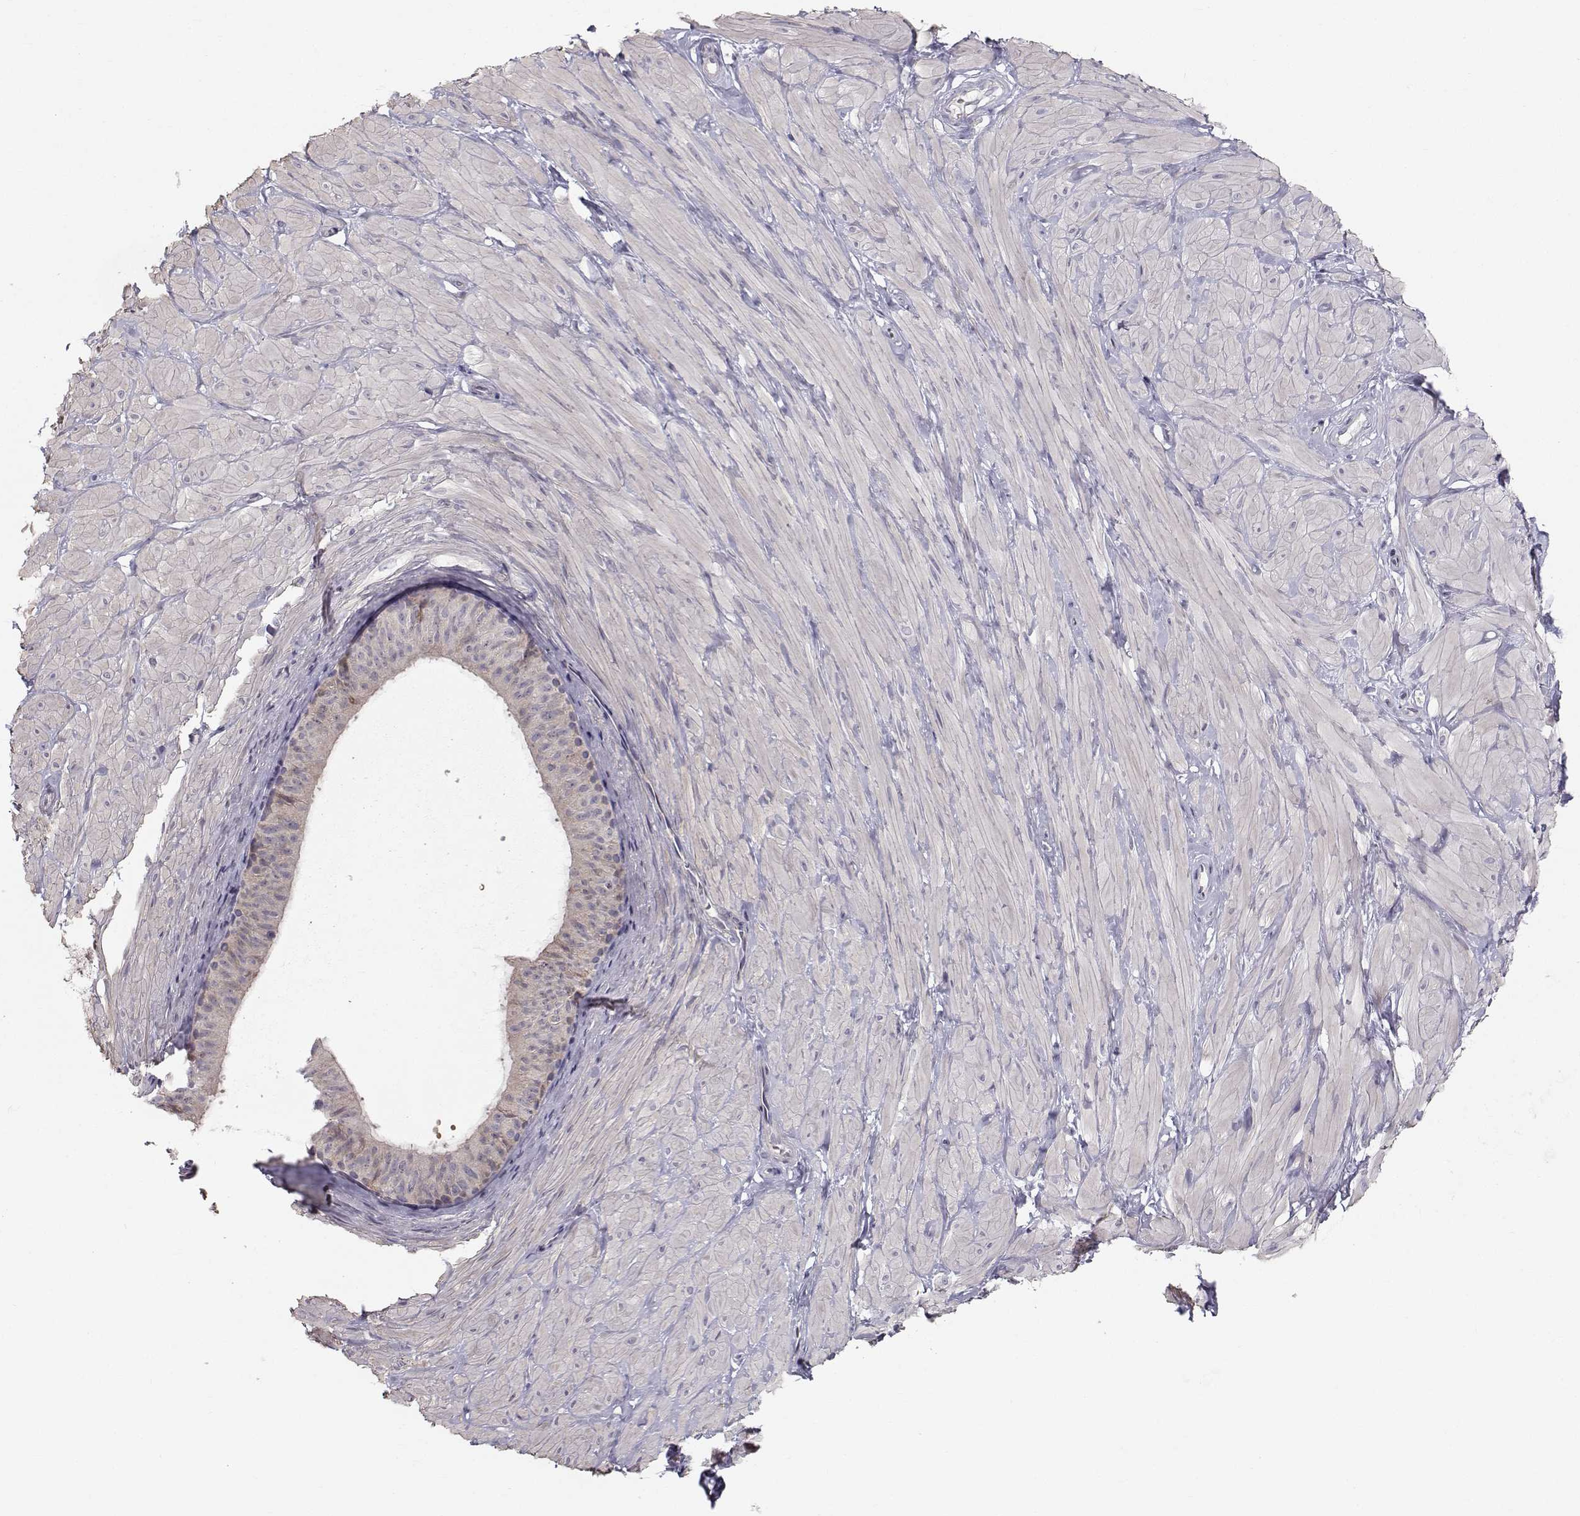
{"staining": {"intensity": "negative", "quantity": "none", "location": "none"}, "tissue": "soft tissue", "cell_type": "Fibroblasts", "image_type": "normal", "snomed": [{"axis": "morphology", "description": "Normal tissue, NOS"}, {"axis": "topography", "description": "Smooth muscle"}, {"axis": "topography", "description": "Peripheral nerve tissue"}], "caption": "DAB immunohistochemical staining of normal human soft tissue shows no significant expression in fibroblasts.", "gene": "HSP90AB1", "patient": {"sex": "male", "age": 22}}